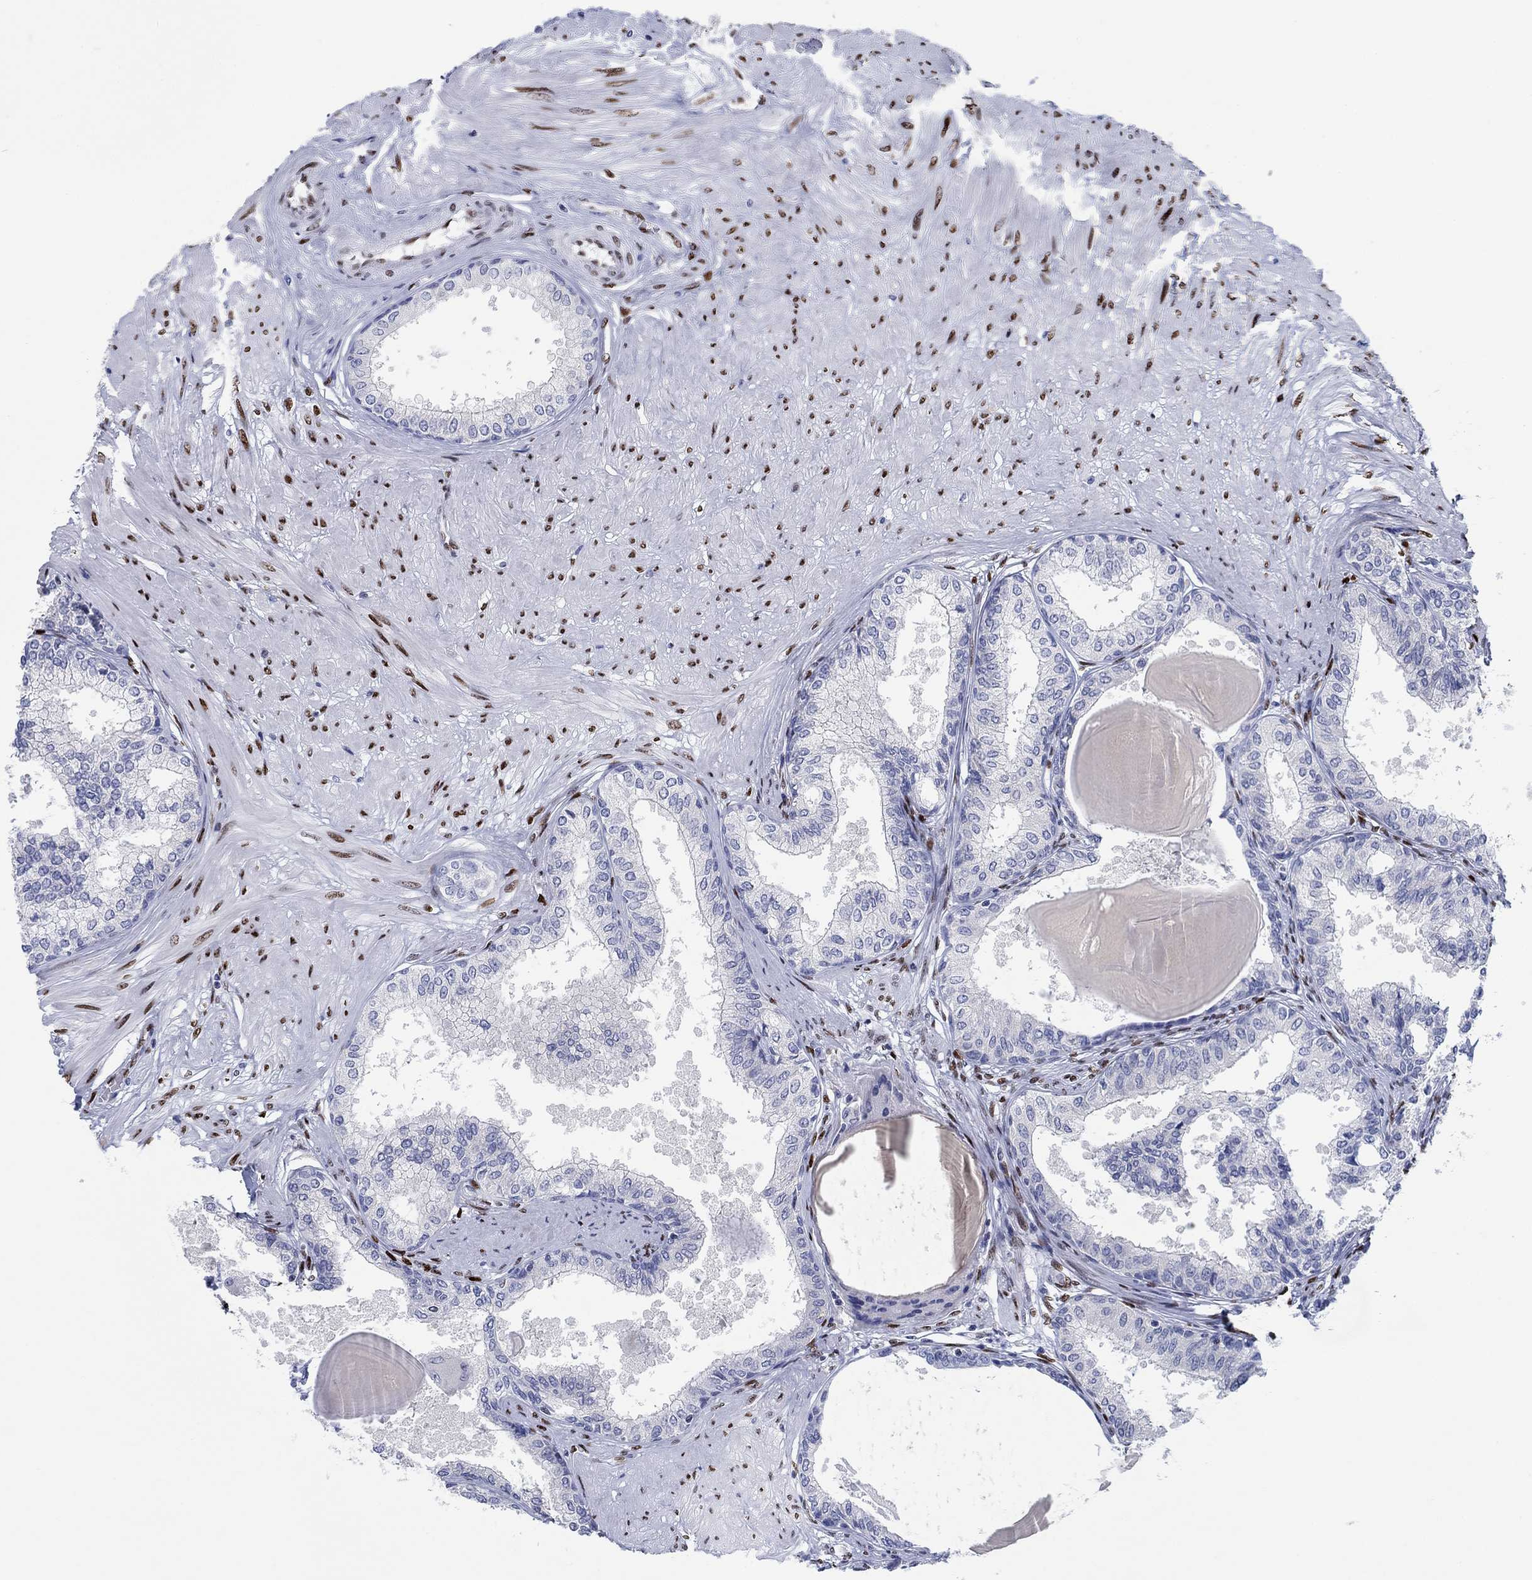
{"staining": {"intensity": "negative", "quantity": "none", "location": "none"}, "tissue": "prostate", "cell_type": "Glandular cells", "image_type": "normal", "snomed": [{"axis": "morphology", "description": "Normal tissue, NOS"}, {"axis": "topography", "description": "Prostate"}], "caption": "Glandular cells show no significant positivity in benign prostate. (Immunohistochemistry, brightfield microscopy, high magnification).", "gene": "ZEB1", "patient": {"sex": "male", "age": 63}}